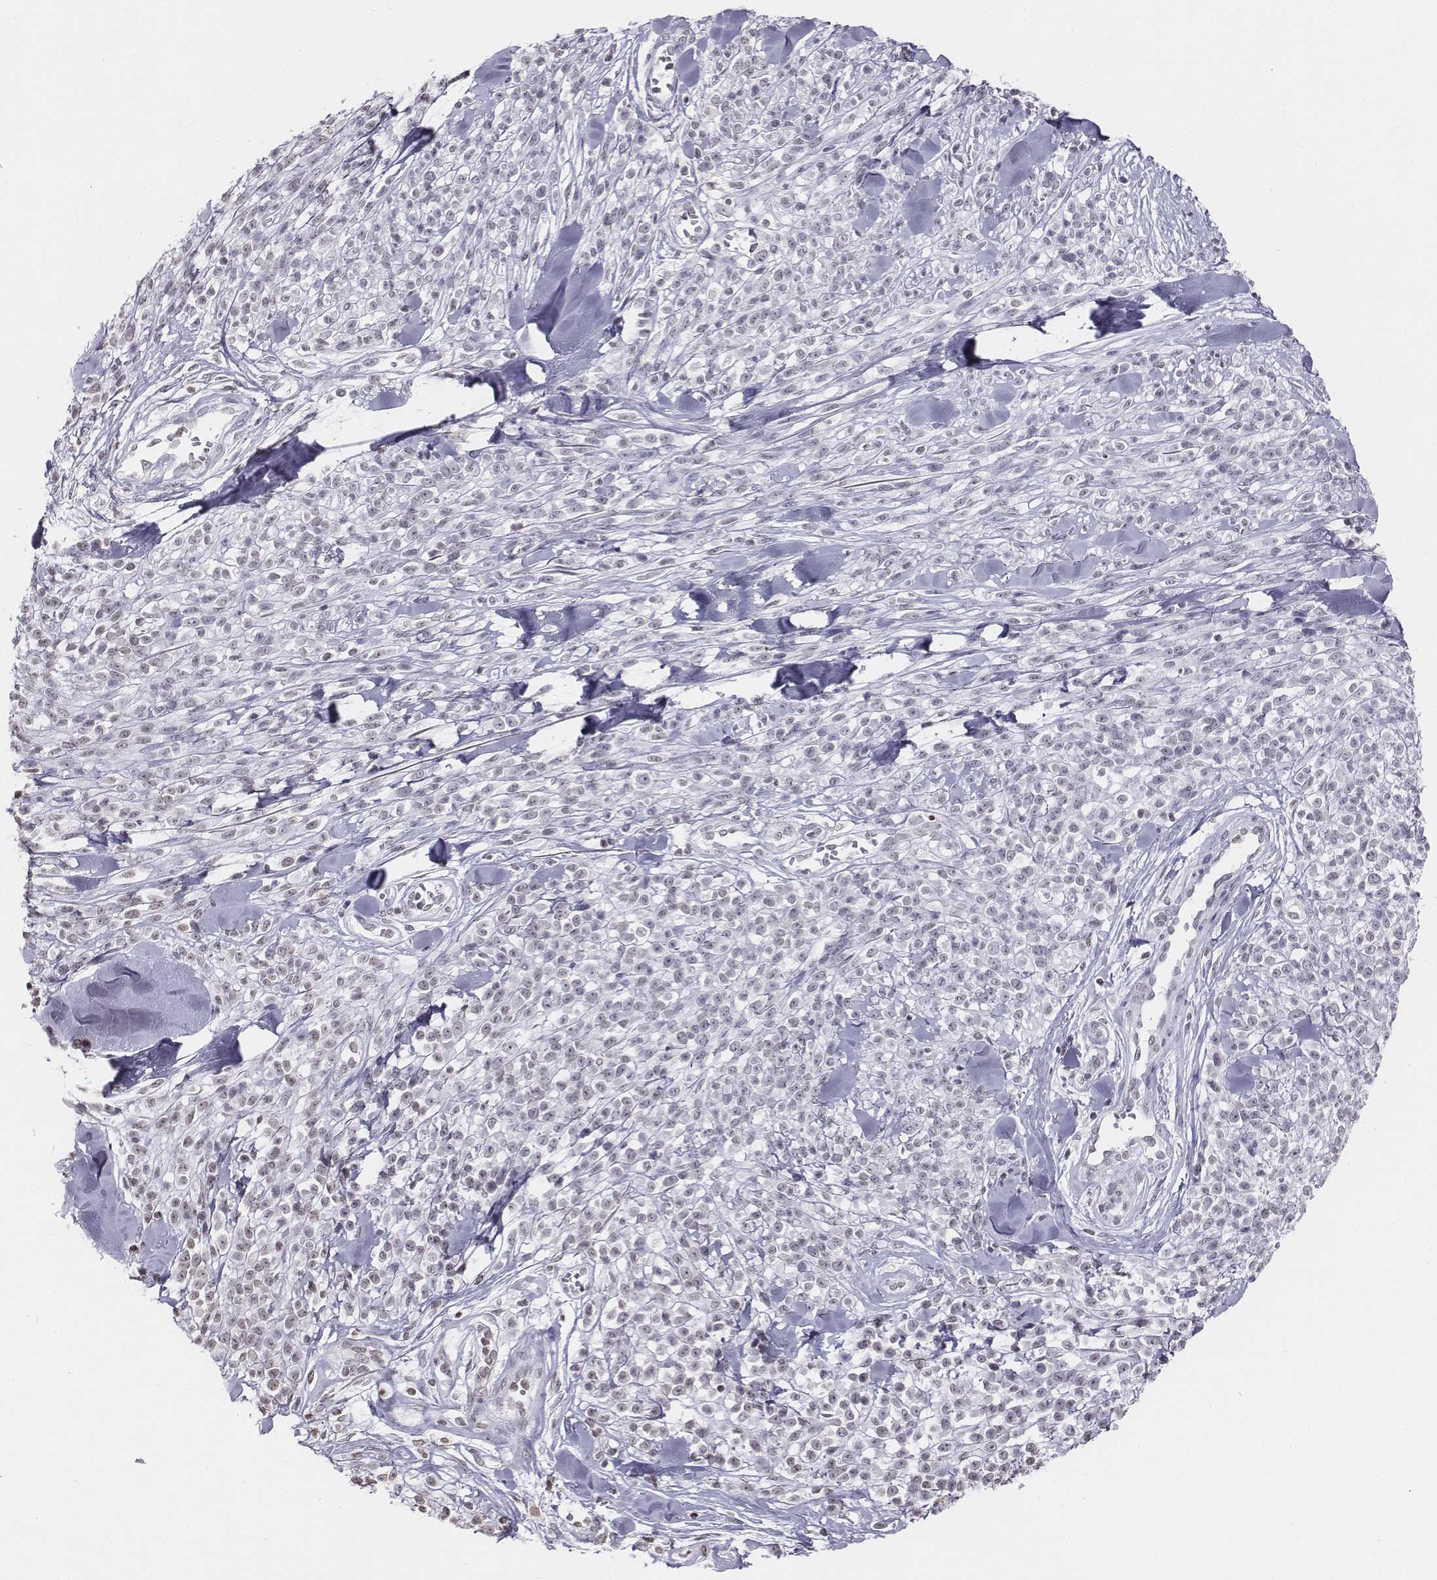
{"staining": {"intensity": "weak", "quantity": "<25%", "location": "nuclear"}, "tissue": "melanoma", "cell_type": "Tumor cells", "image_type": "cancer", "snomed": [{"axis": "morphology", "description": "Malignant melanoma, NOS"}, {"axis": "topography", "description": "Skin"}, {"axis": "topography", "description": "Skin of trunk"}], "caption": "Immunohistochemical staining of melanoma exhibits no significant positivity in tumor cells.", "gene": "BARHL1", "patient": {"sex": "male", "age": 74}}